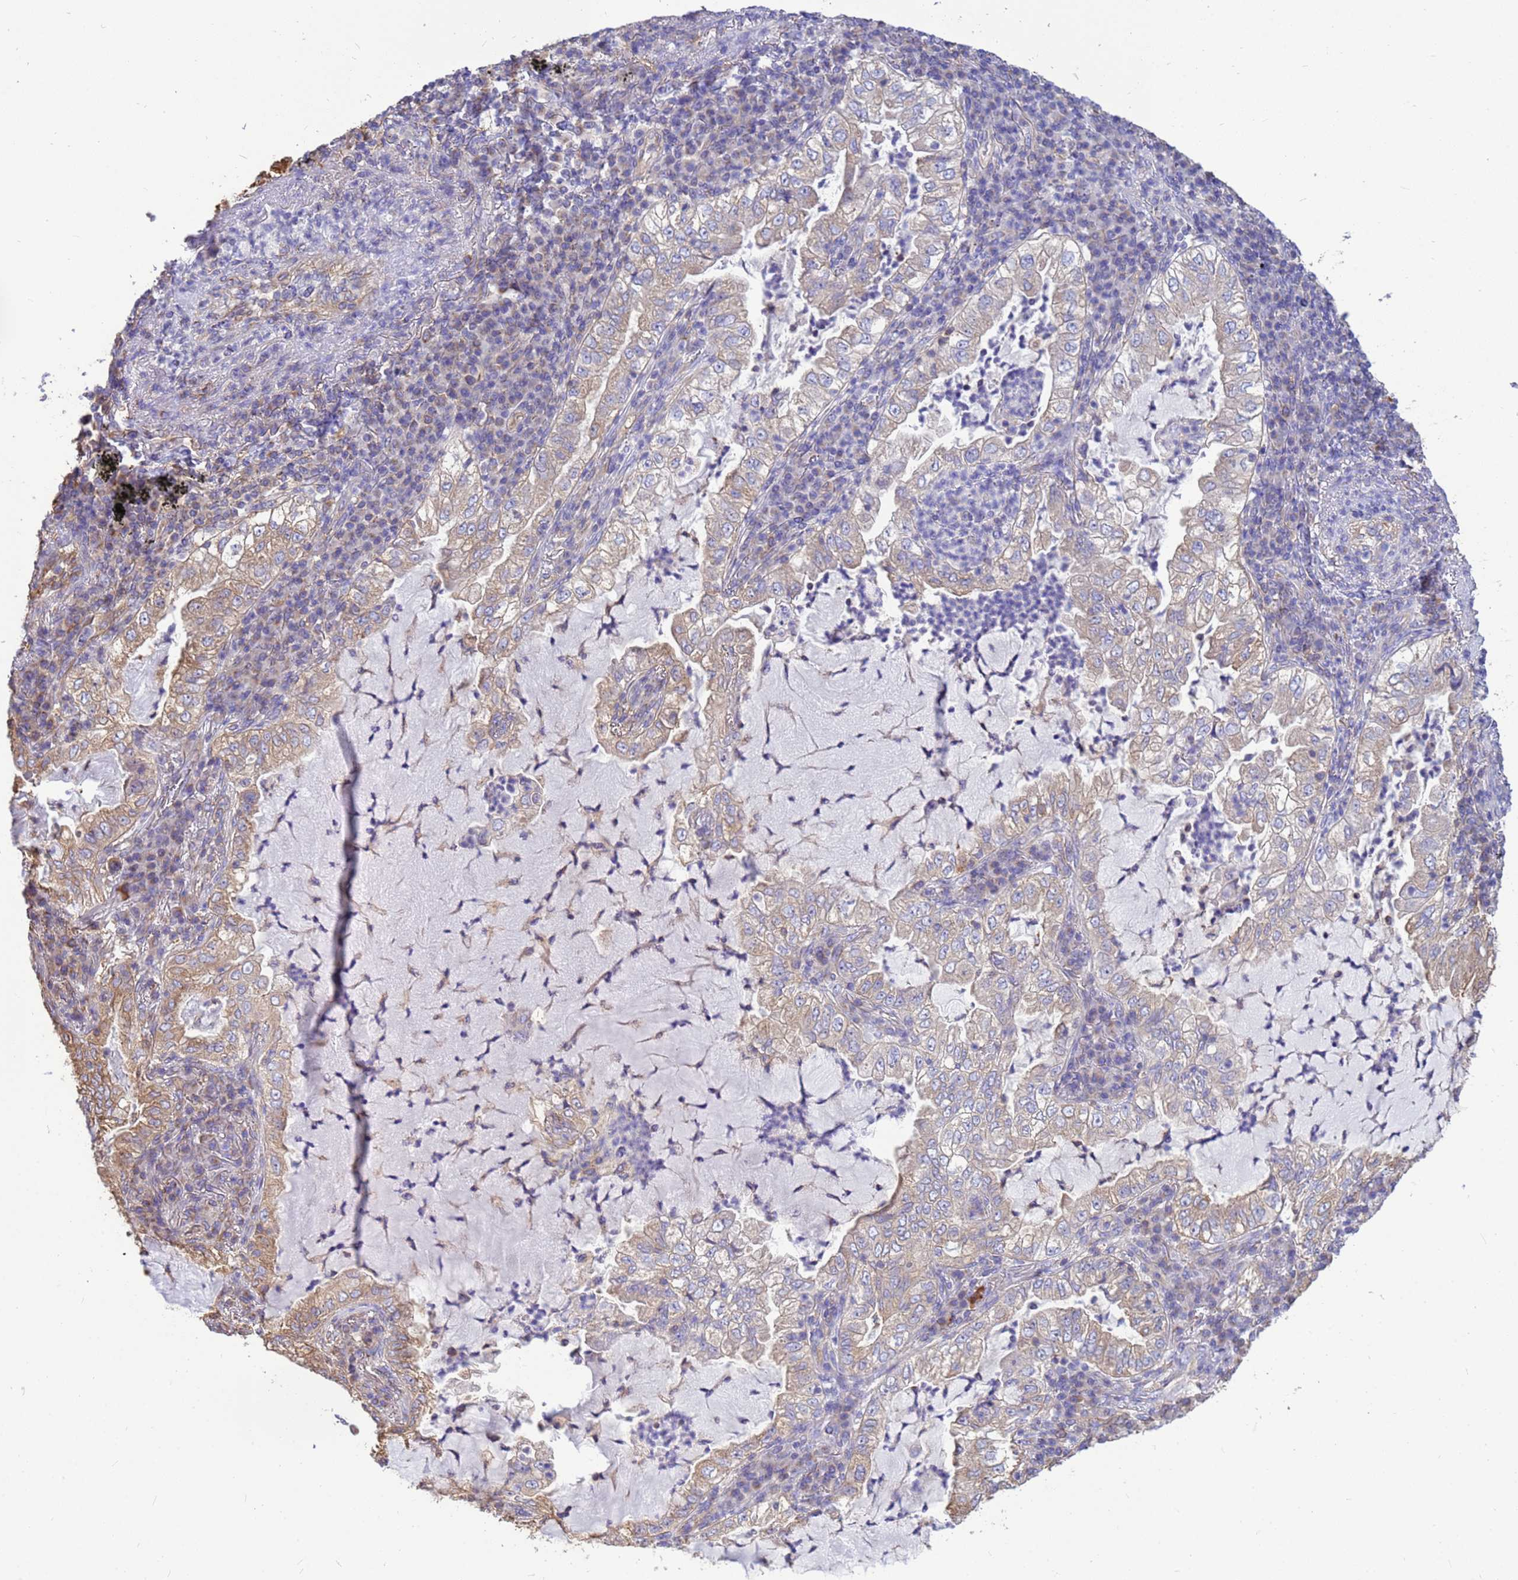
{"staining": {"intensity": "weak", "quantity": "<25%", "location": "cytoplasmic/membranous"}, "tissue": "lung cancer", "cell_type": "Tumor cells", "image_type": "cancer", "snomed": [{"axis": "morphology", "description": "Adenocarcinoma, NOS"}, {"axis": "topography", "description": "Lung"}], "caption": "DAB (3,3'-diaminobenzidine) immunohistochemical staining of human adenocarcinoma (lung) reveals no significant staining in tumor cells.", "gene": "TUBB1", "patient": {"sex": "female", "age": 73}}